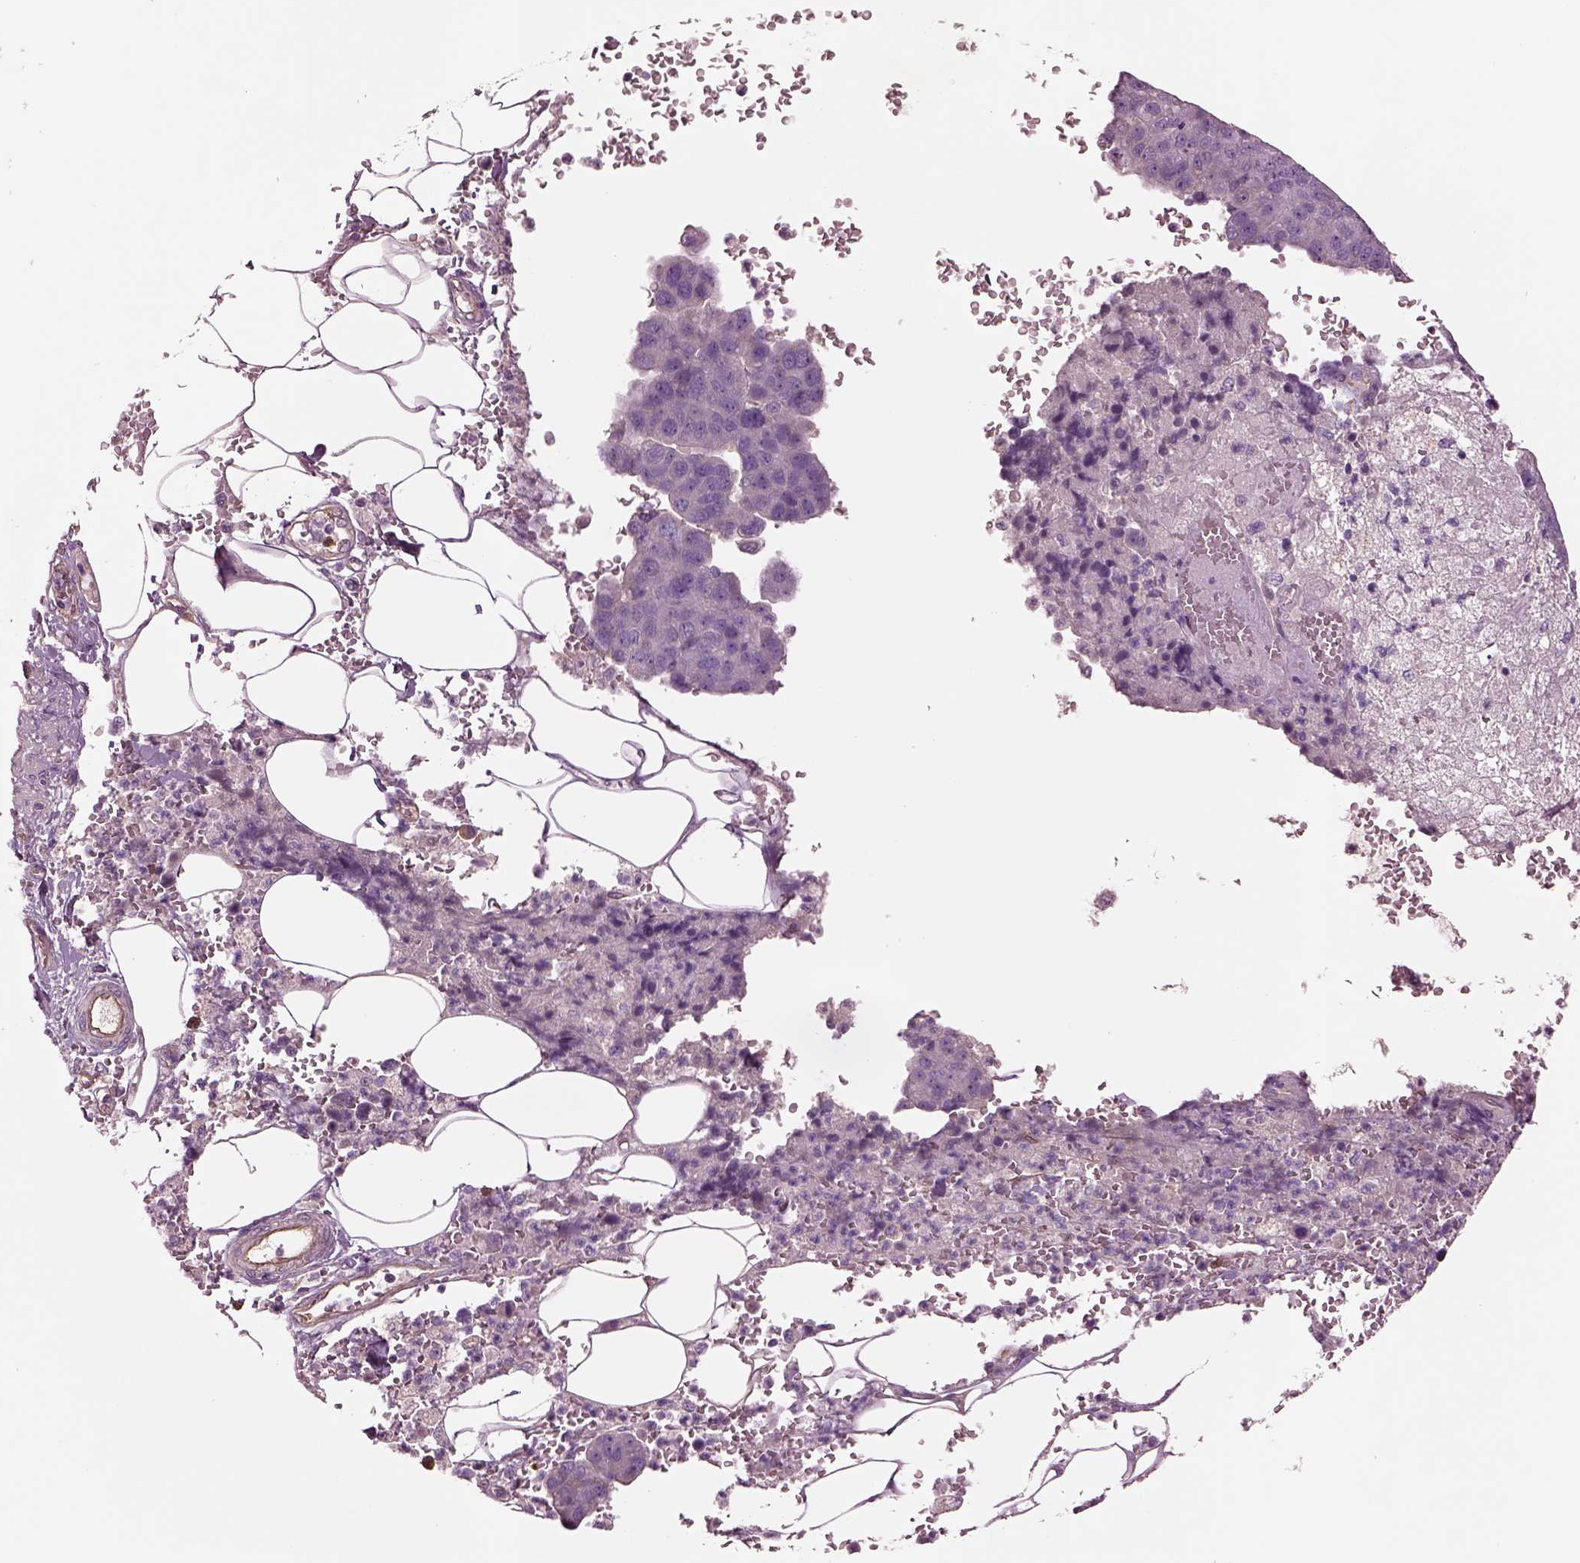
{"staining": {"intensity": "negative", "quantity": "none", "location": "none"}, "tissue": "pancreatic cancer", "cell_type": "Tumor cells", "image_type": "cancer", "snomed": [{"axis": "morphology", "description": "Adenocarcinoma, NOS"}, {"axis": "topography", "description": "Pancreas"}], "caption": "Photomicrograph shows no significant protein positivity in tumor cells of pancreatic cancer (adenocarcinoma).", "gene": "HTR1B", "patient": {"sex": "female", "age": 61}}